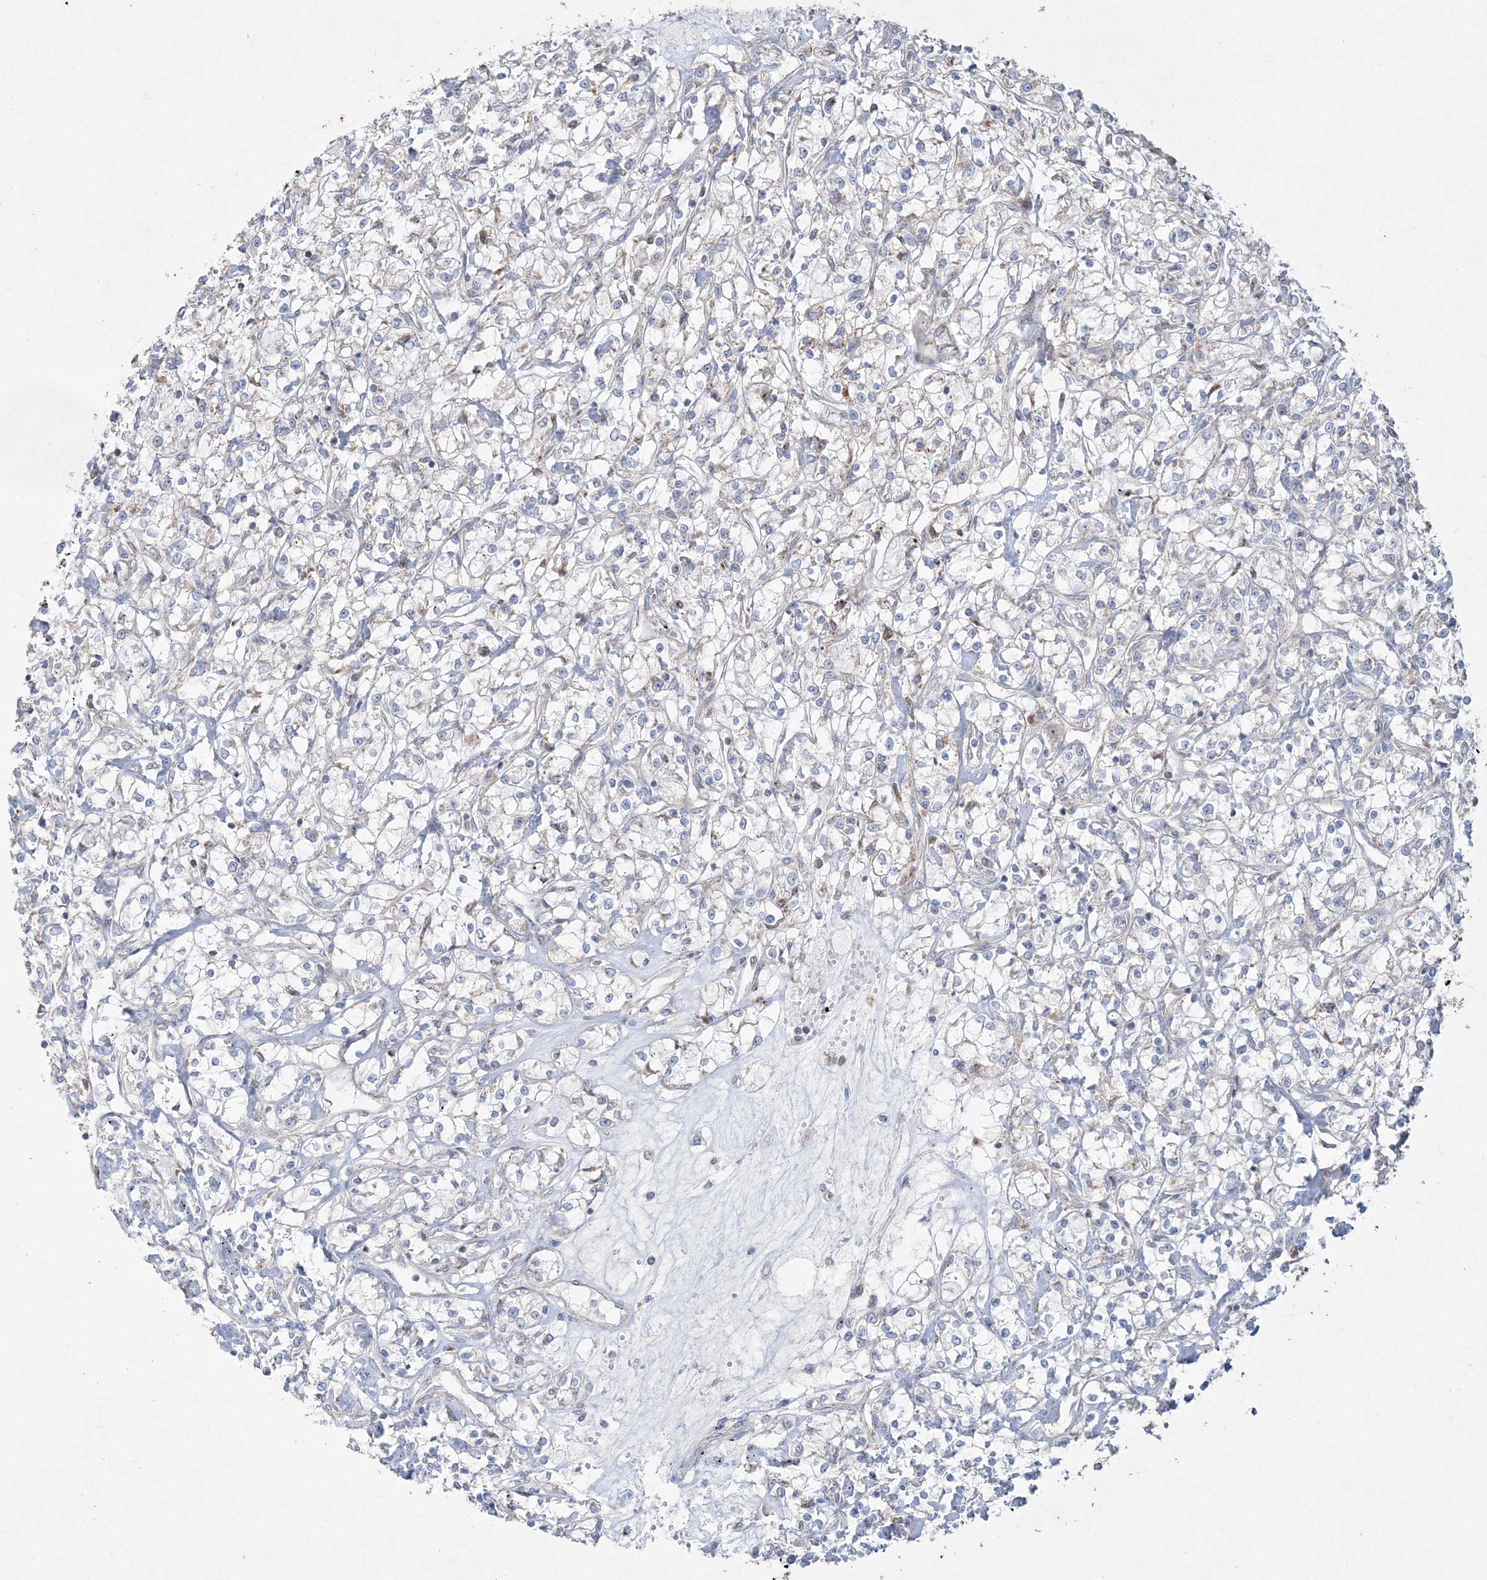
{"staining": {"intensity": "negative", "quantity": "none", "location": "none"}, "tissue": "renal cancer", "cell_type": "Tumor cells", "image_type": "cancer", "snomed": [{"axis": "morphology", "description": "Adenocarcinoma, NOS"}, {"axis": "topography", "description": "Kidney"}], "caption": "This is an immunohistochemistry (IHC) histopathology image of human renal cancer. There is no positivity in tumor cells.", "gene": "TTC7A", "patient": {"sex": "female", "age": 59}}